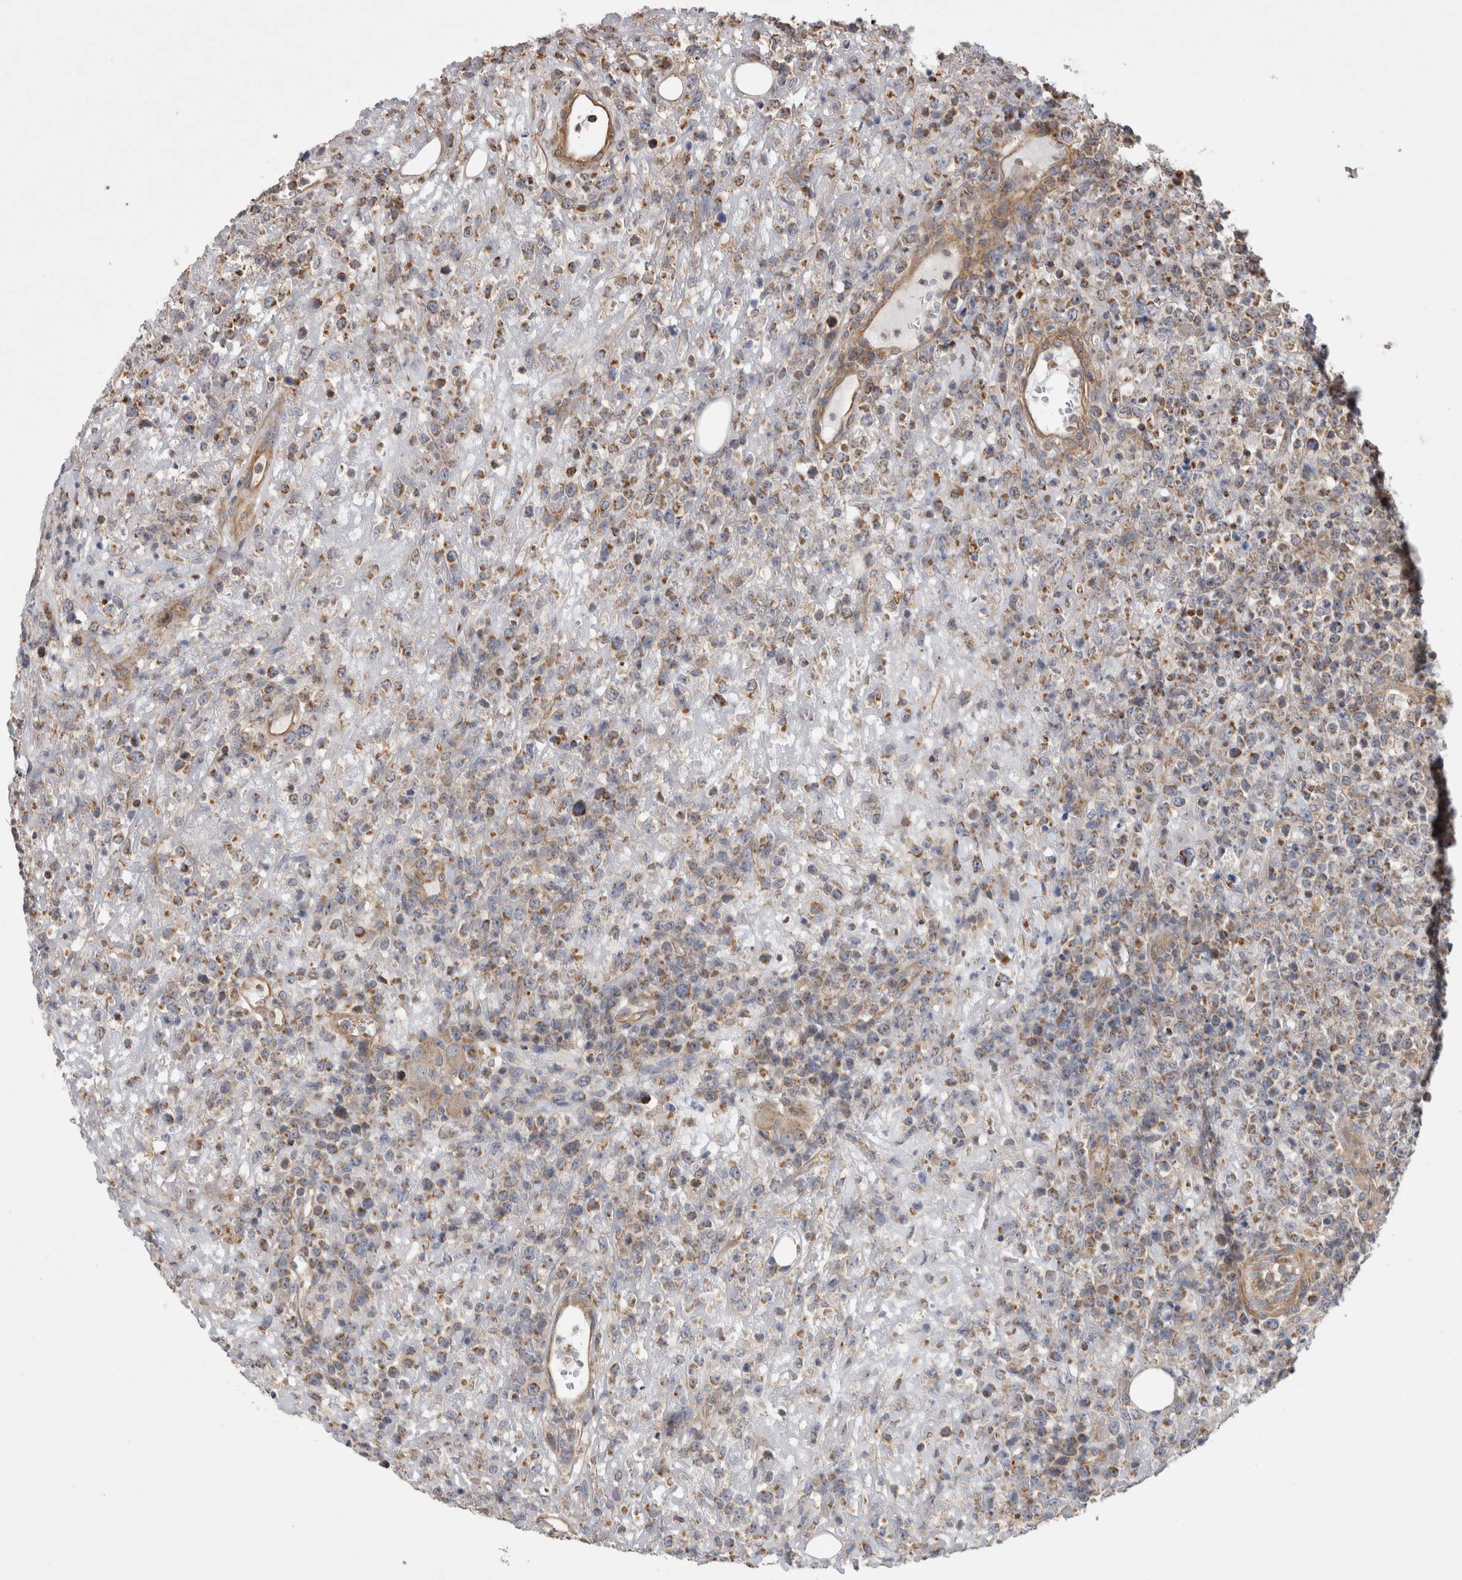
{"staining": {"intensity": "moderate", "quantity": ">75%", "location": "cytoplasmic/membranous"}, "tissue": "lymphoma", "cell_type": "Tumor cells", "image_type": "cancer", "snomed": [{"axis": "morphology", "description": "Malignant lymphoma, non-Hodgkin's type, High grade"}, {"axis": "topography", "description": "Colon"}], "caption": "Protein expression analysis of human high-grade malignant lymphoma, non-Hodgkin's type reveals moderate cytoplasmic/membranous positivity in approximately >75% of tumor cells. (DAB (3,3'-diaminobenzidine) = brown stain, brightfield microscopy at high magnification).", "gene": "SFXN2", "patient": {"sex": "female", "age": 53}}